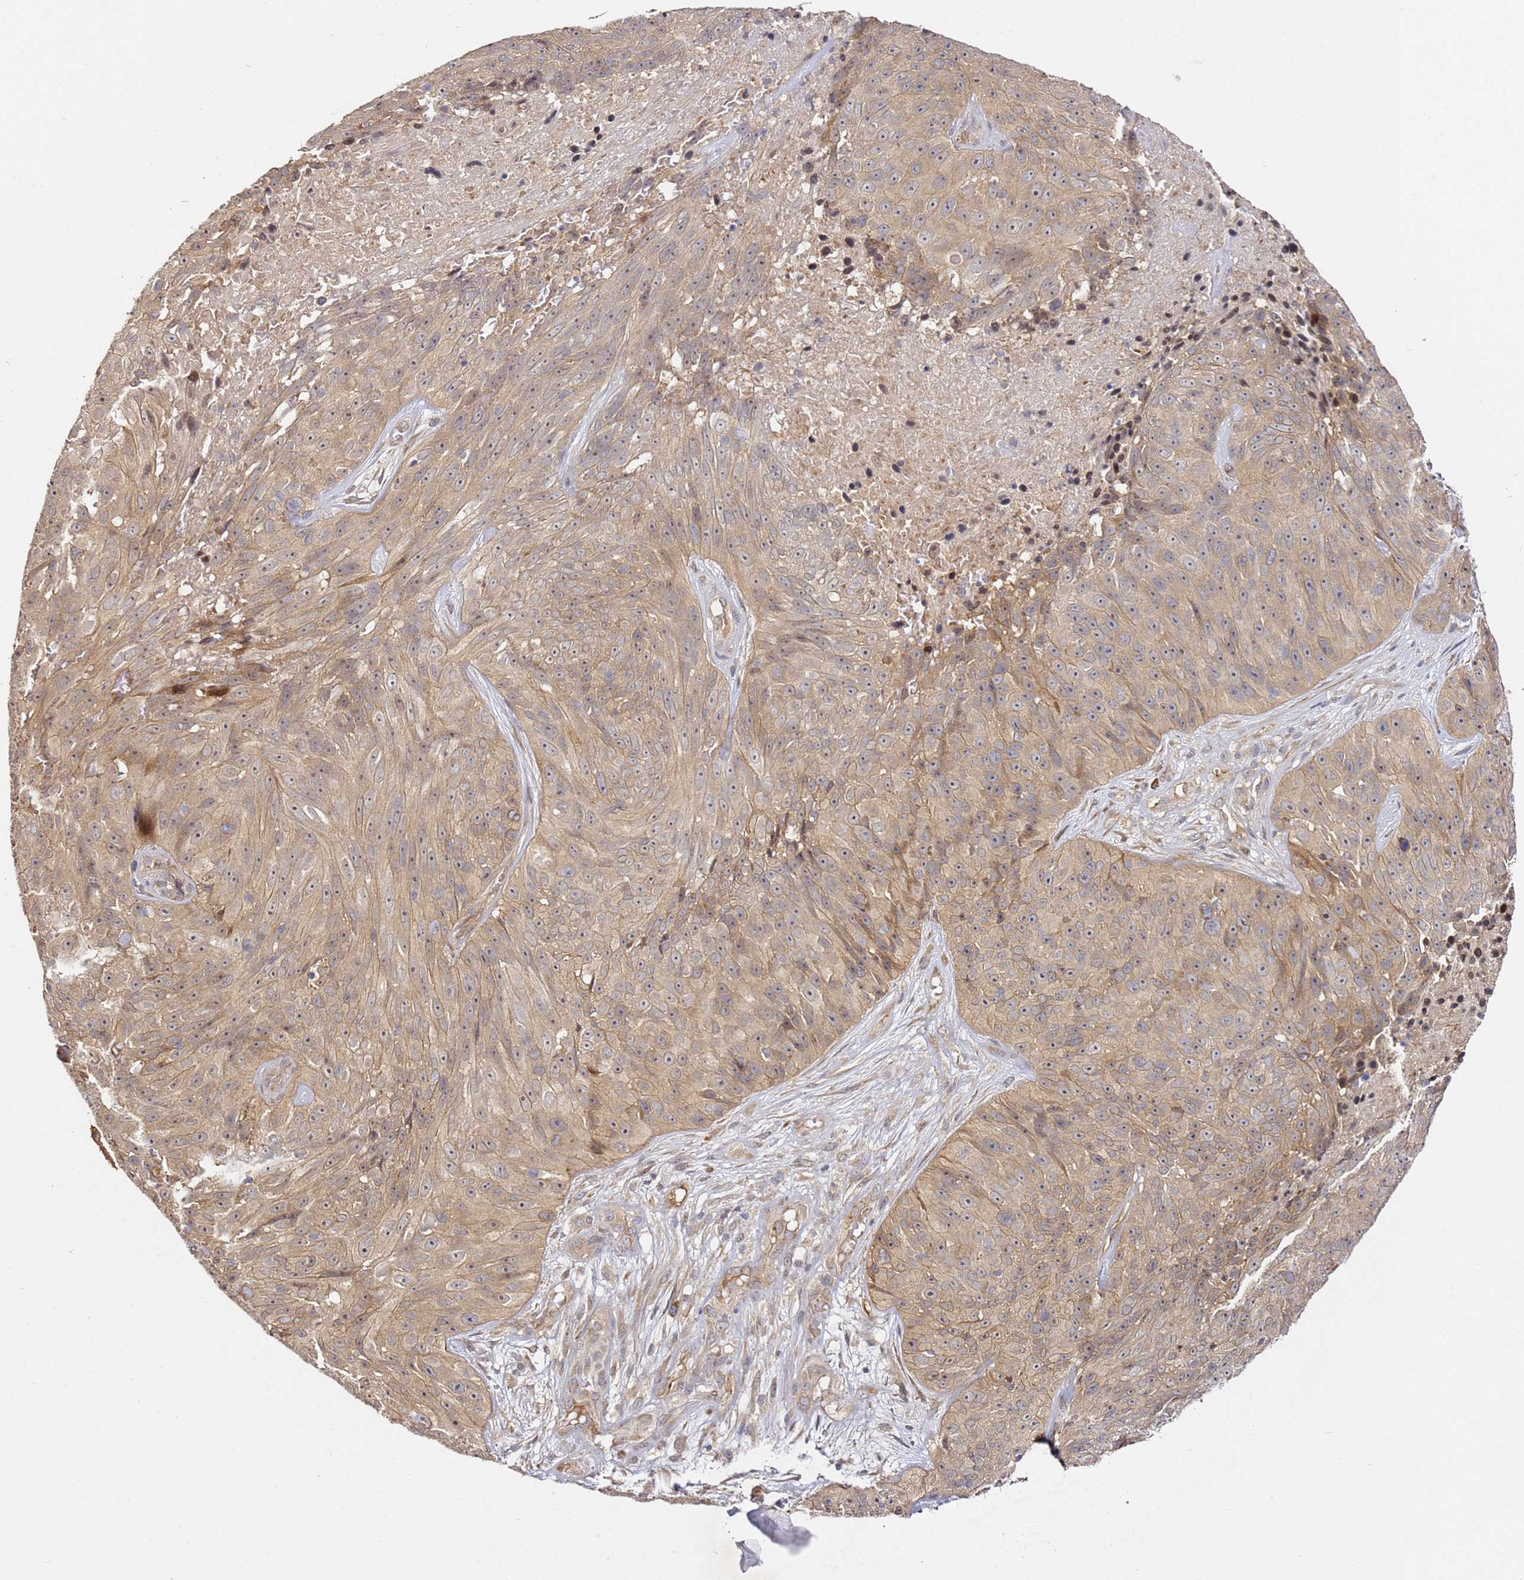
{"staining": {"intensity": "weak", "quantity": ">75%", "location": "cytoplasmic/membranous"}, "tissue": "skin cancer", "cell_type": "Tumor cells", "image_type": "cancer", "snomed": [{"axis": "morphology", "description": "Squamous cell carcinoma, NOS"}, {"axis": "topography", "description": "Skin"}], "caption": "IHC of squamous cell carcinoma (skin) reveals low levels of weak cytoplasmic/membranous staining in about >75% of tumor cells.", "gene": "OSBPL2", "patient": {"sex": "female", "age": 87}}